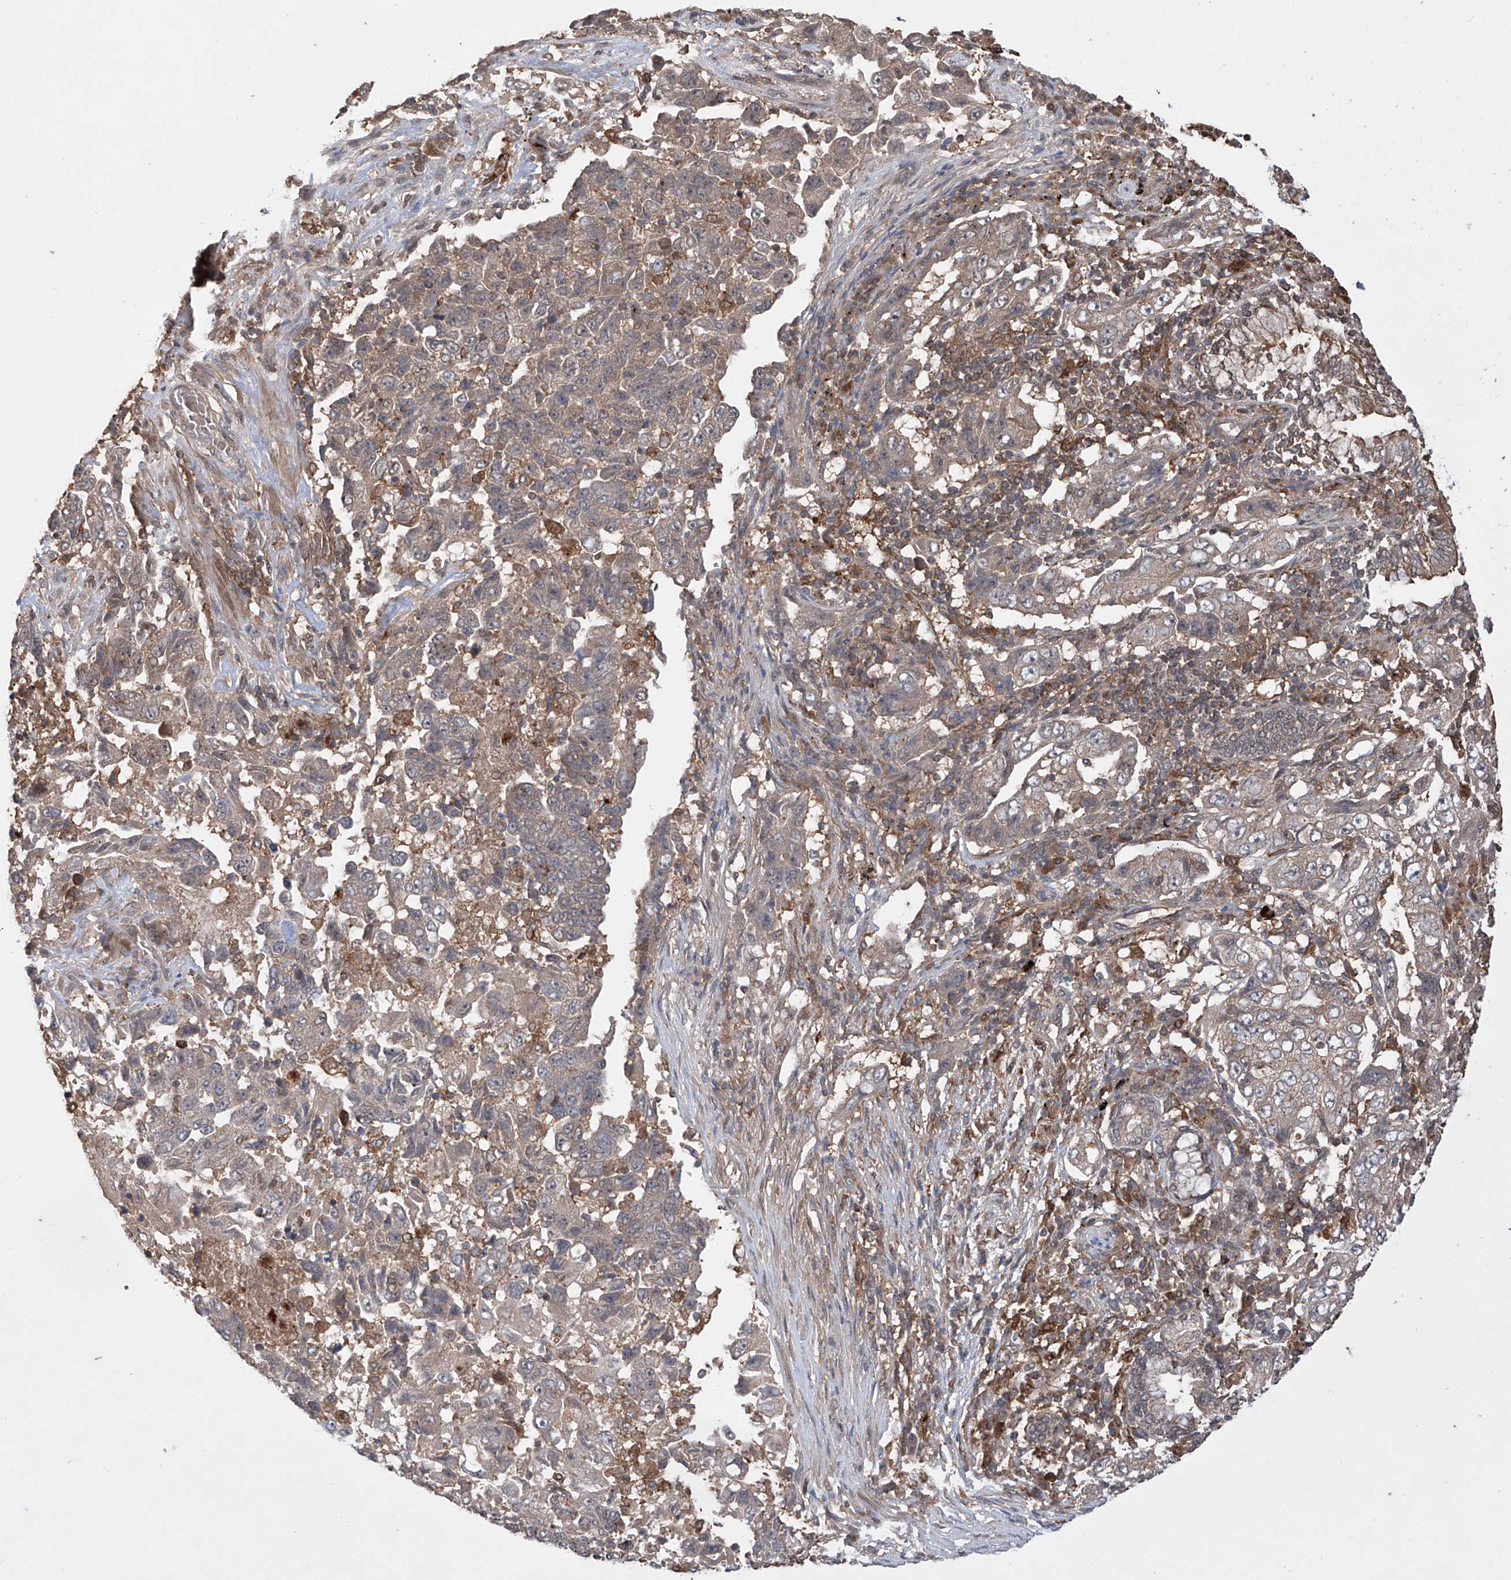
{"staining": {"intensity": "weak", "quantity": "<25%", "location": "cytoplasmic/membranous"}, "tissue": "lung cancer", "cell_type": "Tumor cells", "image_type": "cancer", "snomed": [{"axis": "morphology", "description": "Adenocarcinoma, NOS"}, {"axis": "topography", "description": "Lung"}], "caption": "This is an immunohistochemistry (IHC) photomicrograph of lung cancer (adenocarcinoma). There is no expression in tumor cells.", "gene": "HOXC8", "patient": {"sex": "female", "age": 51}}